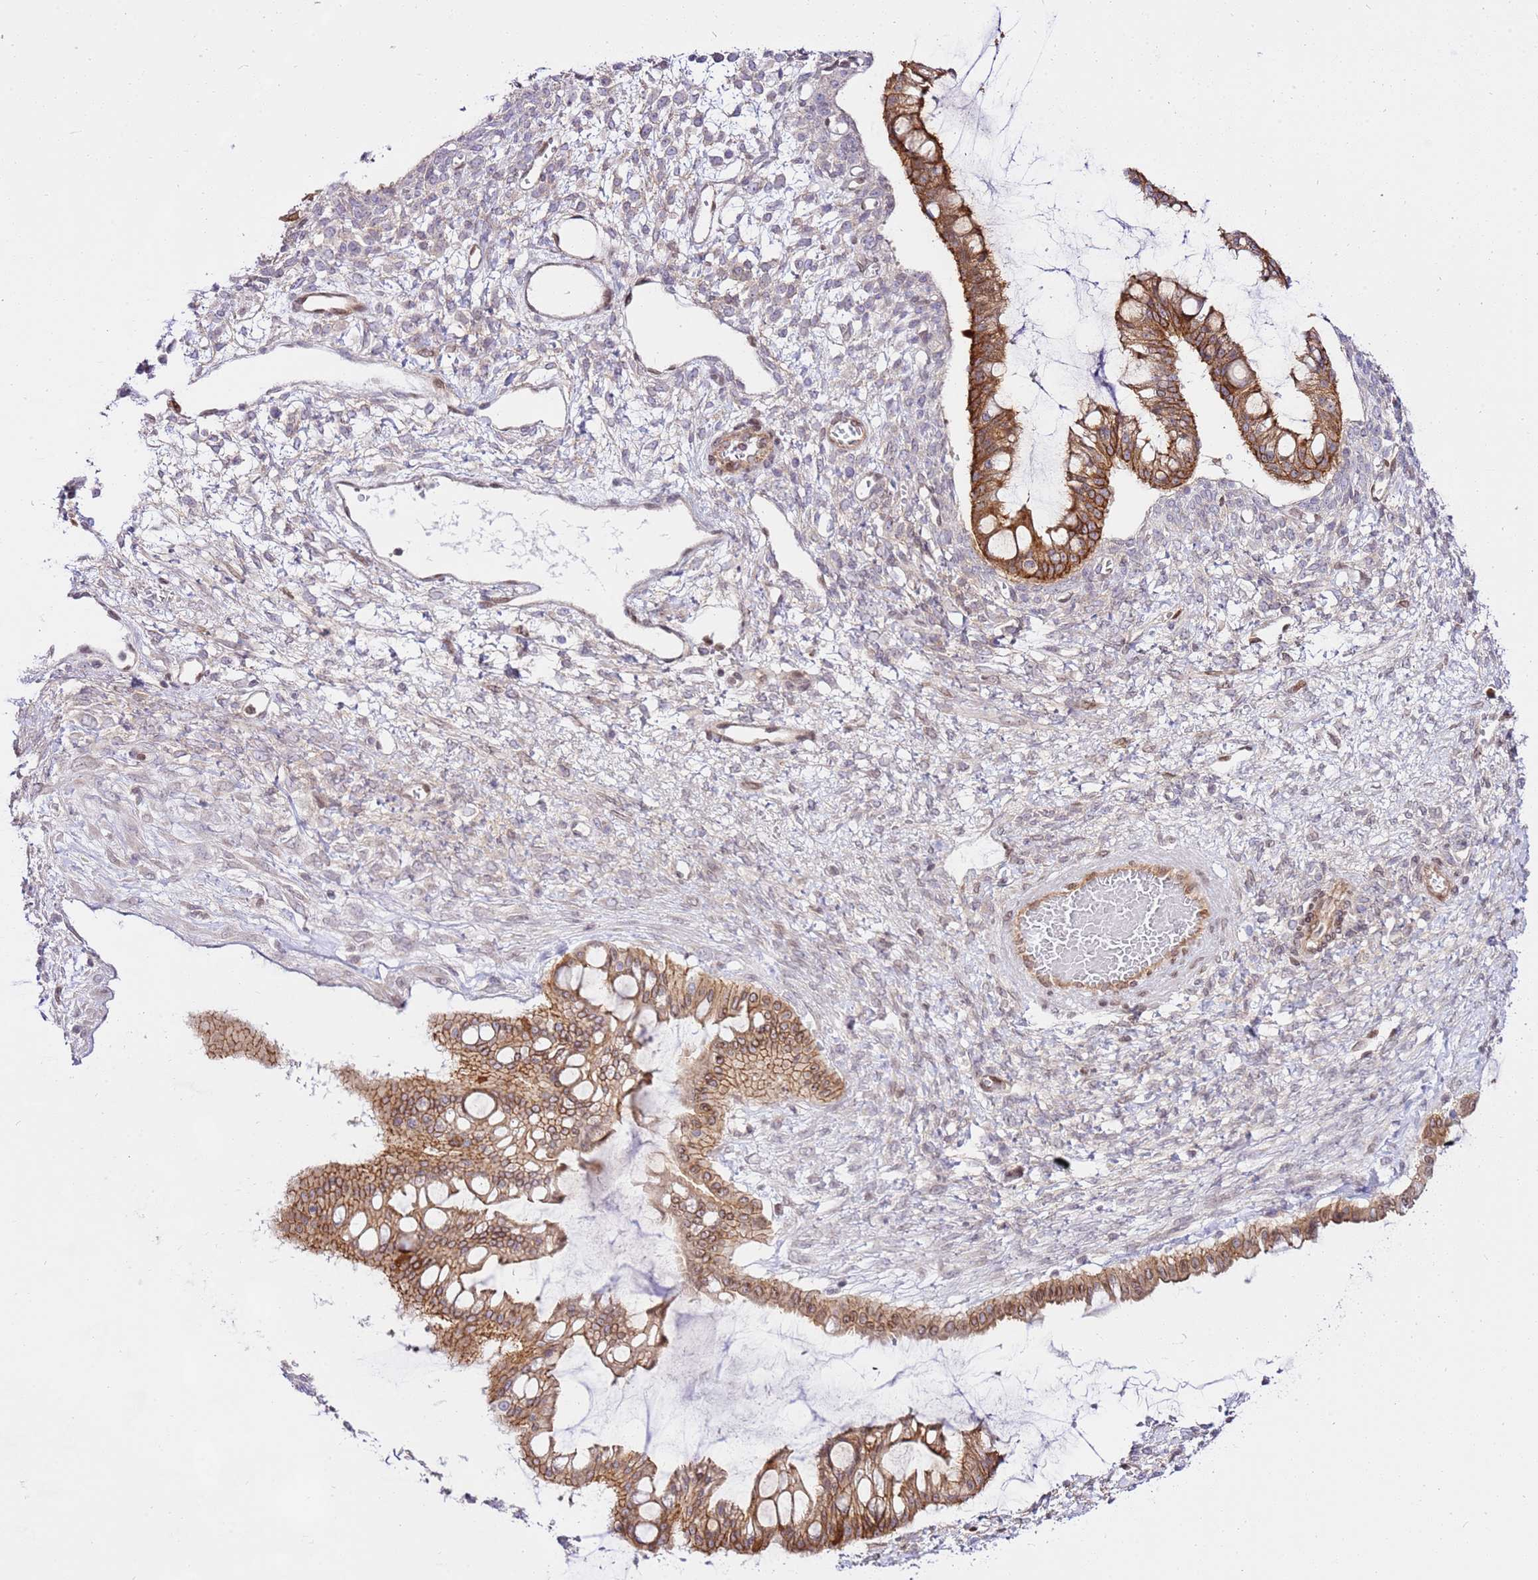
{"staining": {"intensity": "moderate", "quantity": ">75%", "location": "cytoplasmic/membranous"}, "tissue": "ovarian cancer", "cell_type": "Tumor cells", "image_type": "cancer", "snomed": [{"axis": "morphology", "description": "Cystadenocarcinoma, mucinous, NOS"}, {"axis": "topography", "description": "Ovary"}], "caption": "Immunohistochemical staining of ovarian mucinous cystadenocarcinoma exhibits medium levels of moderate cytoplasmic/membranous staining in approximately >75% of tumor cells.", "gene": "TRIM37", "patient": {"sex": "female", "age": 73}}